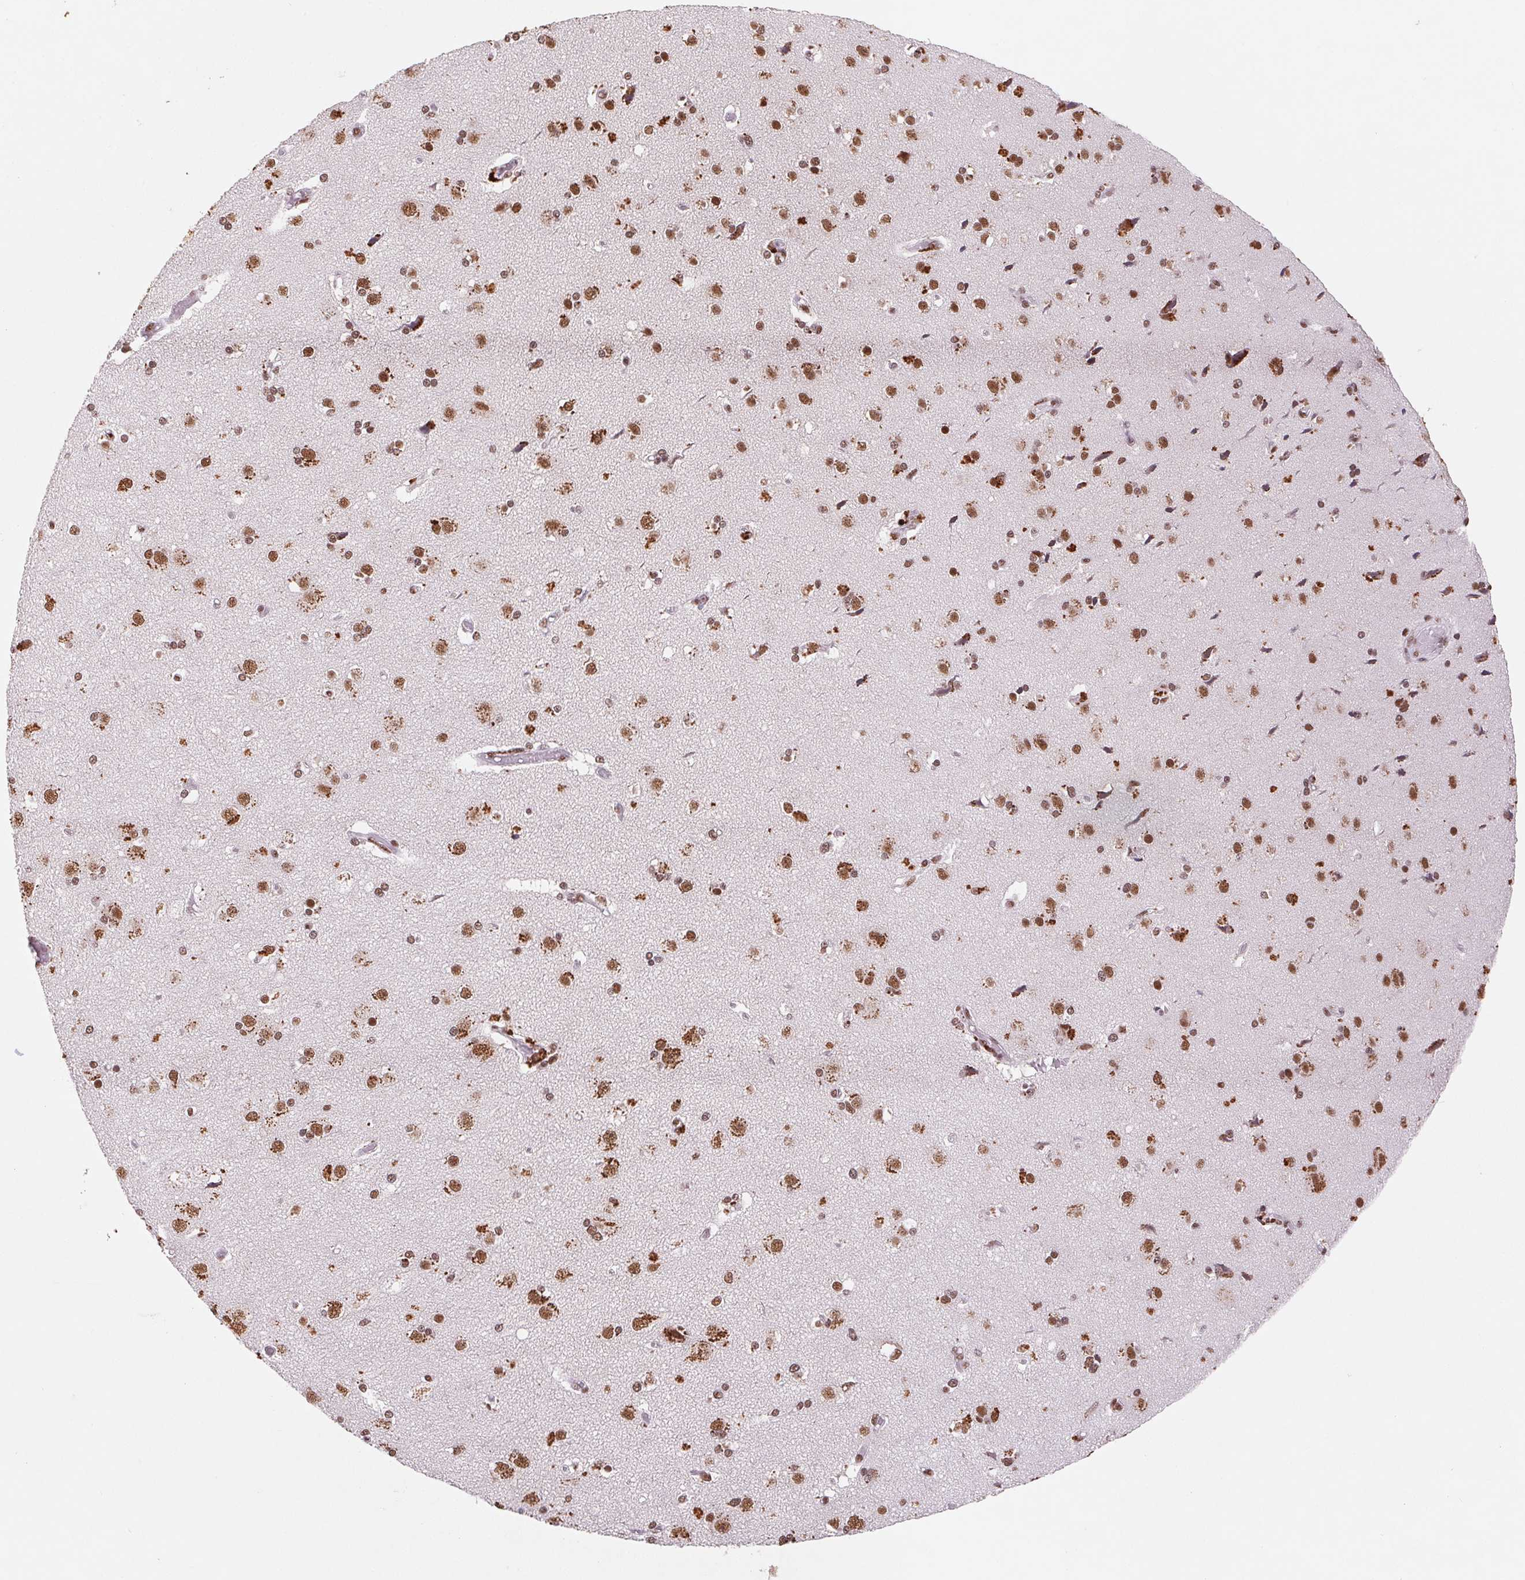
{"staining": {"intensity": "moderate", "quantity": "25%-75%", "location": "nuclear"}, "tissue": "cerebral cortex", "cell_type": "Endothelial cells", "image_type": "normal", "snomed": [{"axis": "morphology", "description": "Normal tissue, NOS"}, {"axis": "morphology", "description": "Glioma, malignant, High grade"}, {"axis": "topography", "description": "Cerebral cortex"}], "caption": "About 25%-75% of endothelial cells in normal cerebral cortex reveal moderate nuclear protein expression as visualized by brown immunohistochemical staining.", "gene": "SNRPG", "patient": {"sex": "male", "age": 71}}